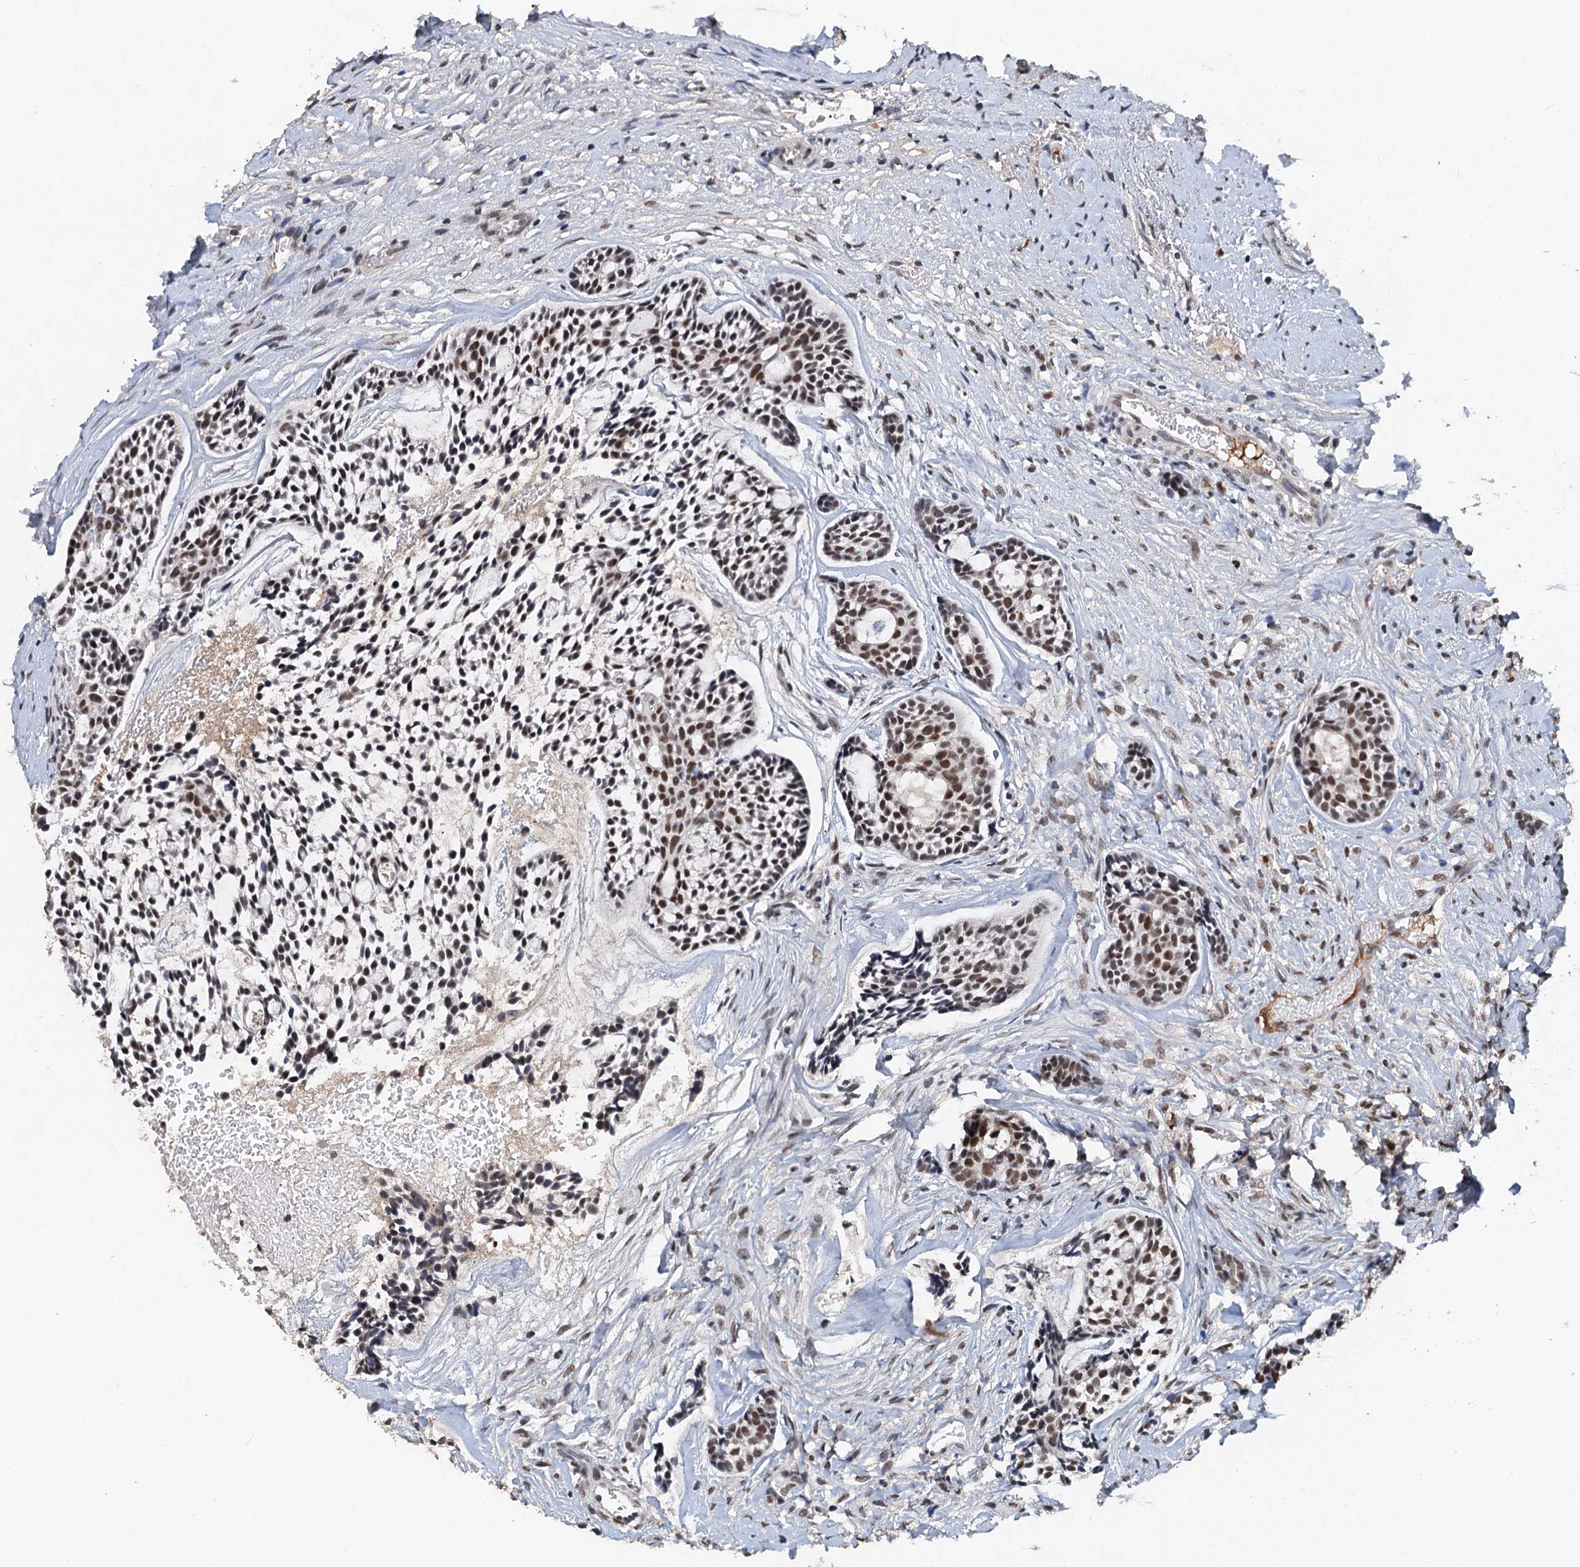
{"staining": {"intensity": "moderate", "quantity": "25%-75%", "location": "nuclear"}, "tissue": "head and neck cancer", "cell_type": "Tumor cells", "image_type": "cancer", "snomed": [{"axis": "morphology", "description": "Adenocarcinoma, NOS"}, {"axis": "topography", "description": "Subcutis"}, {"axis": "topography", "description": "Head-Neck"}], "caption": "Moderate nuclear staining for a protein is identified in about 25%-75% of tumor cells of head and neck cancer using IHC.", "gene": "CSTF3", "patient": {"sex": "female", "age": 73}}